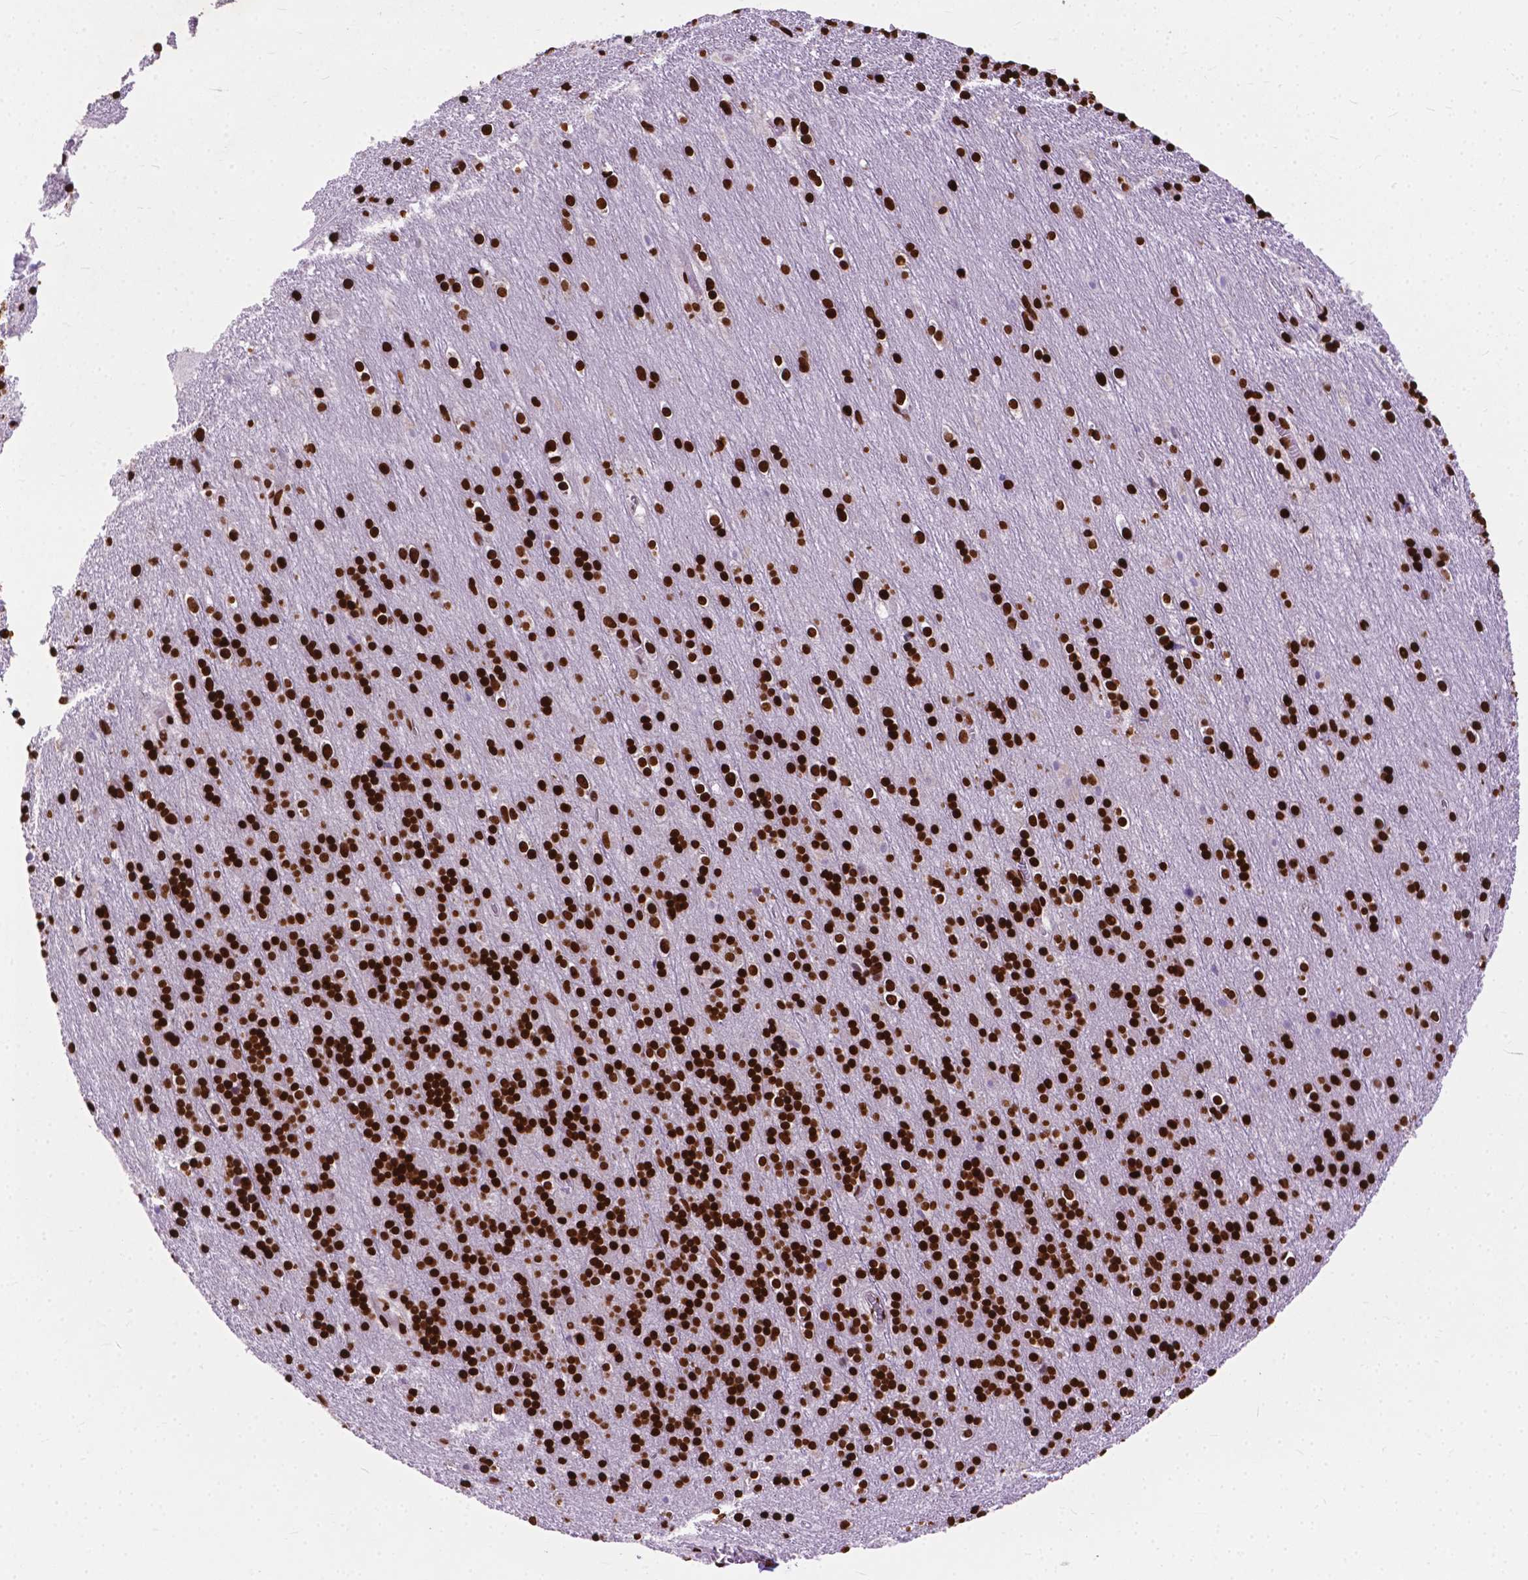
{"staining": {"intensity": "strong", "quantity": ">75%", "location": "nuclear"}, "tissue": "cerebellum", "cell_type": "Cells in granular layer", "image_type": "normal", "snomed": [{"axis": "morphology", "description": "Normal tissue, NOS"}, {"axis": "topography", "description": "Cerebellum"}], "caption": "Cerebellum stained for a protein (brown) exhibits strong nuclear positive expression in approximately >75% of cells in granular layer.", "gene": "SMIM5", "patient": {"sex": "male", "age": 70}}